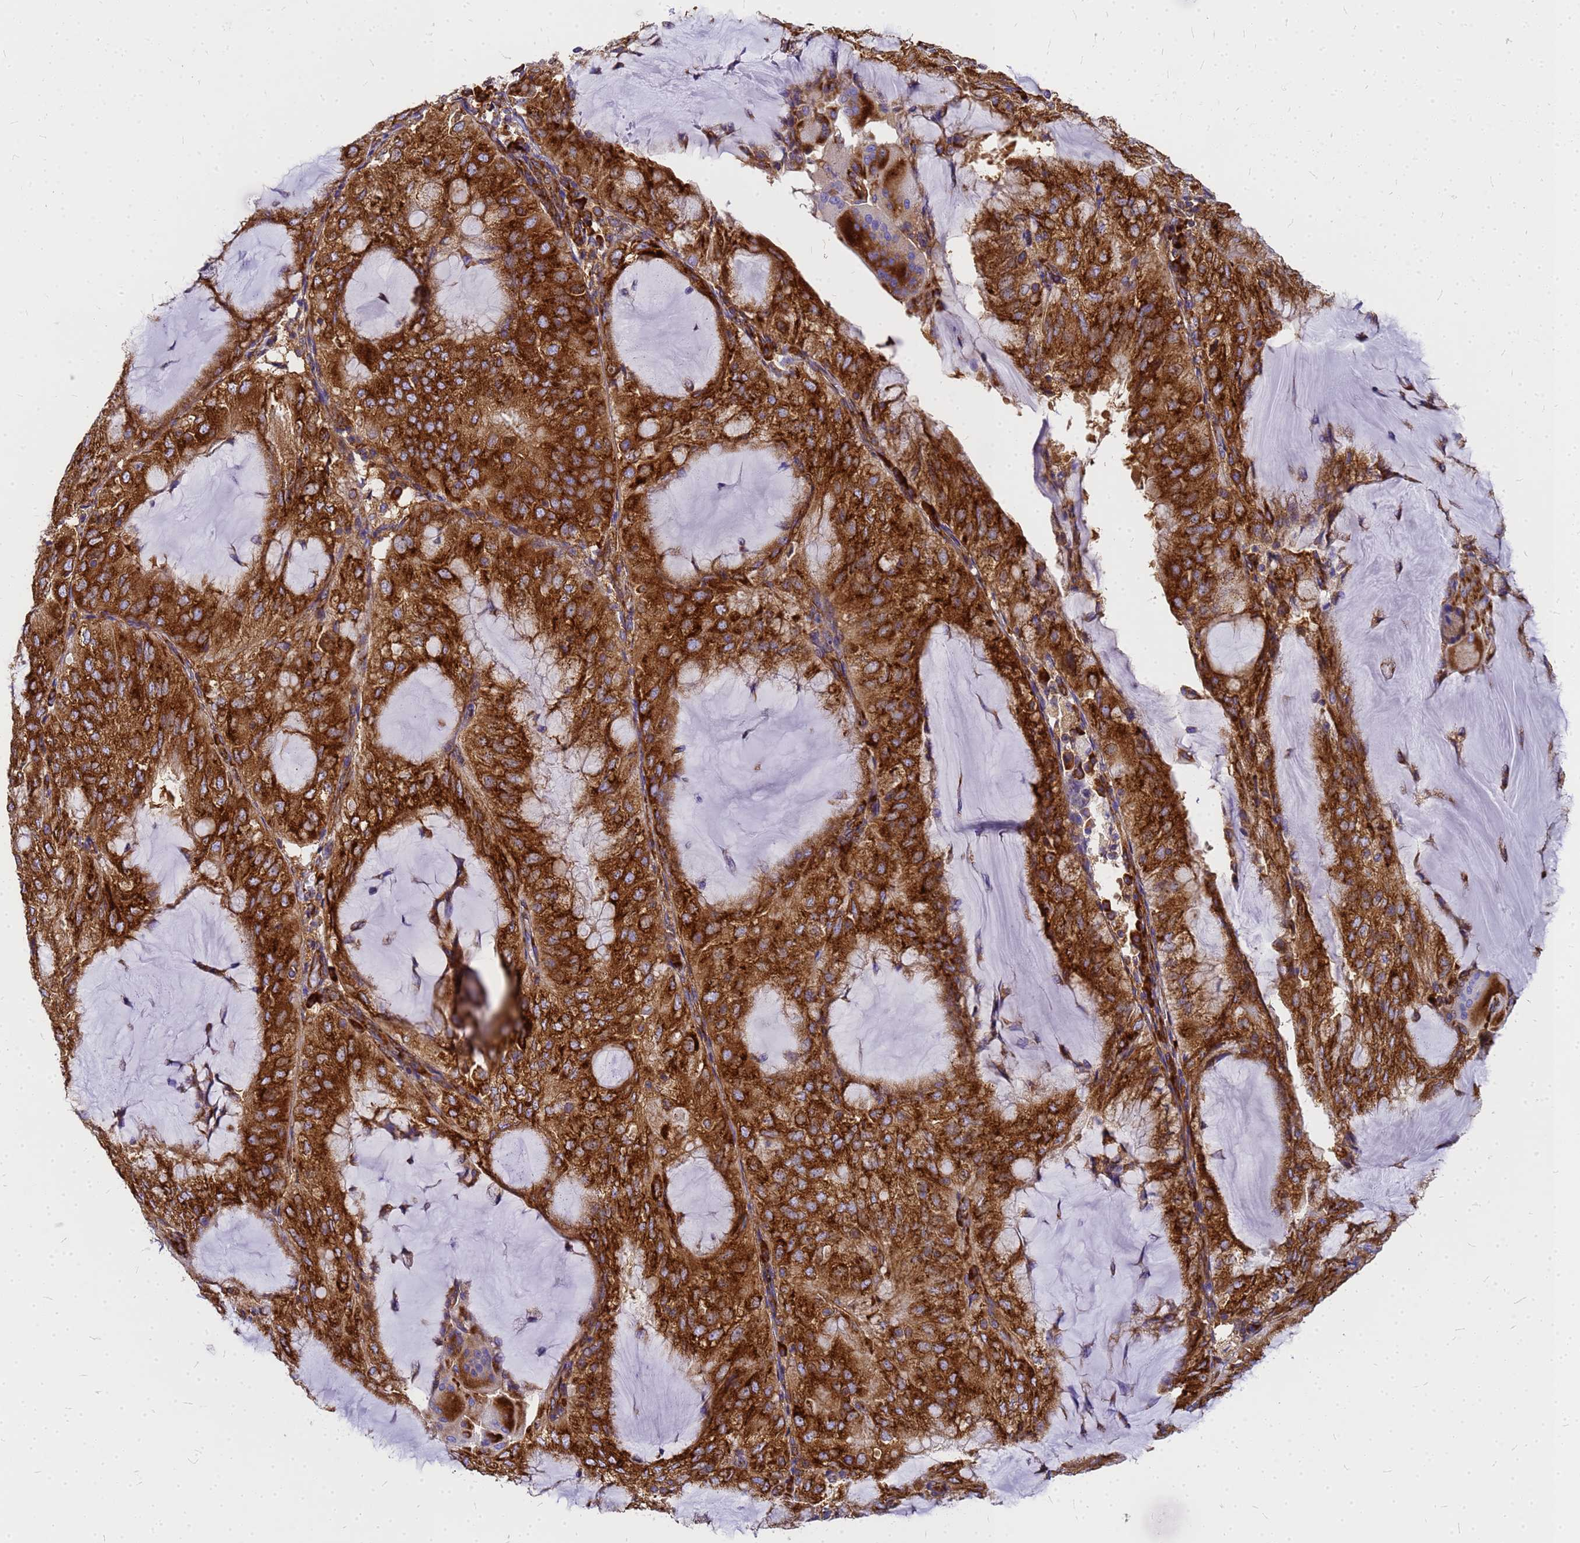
{"staining": {"intensity": "strong", "quantity": ">75%", "location": "cytoplasmic/membranous"}, "tissue": "endometrial cancer", "cell_type": "Tumor cells", "image_type": "cancer", "snomed": [{"axis": "morphology", "description": "Adenocarcinoma, NOS"}, {"axis": "topography", "description": "Endometrium"}], "caption": "Adenocarcinoma (endometrial) tissue shows strong cytoplasmic/membranous positivity in about >75% of tumor cells The protein of interest is stained brown, and the nuclei are stained in blue (DAB (3,3'-diaminobenzidine) IHC with brightfield microscopy, high magnification).", "gene": "EEF1D", "patient": {"sex": "female", "age": 81}}